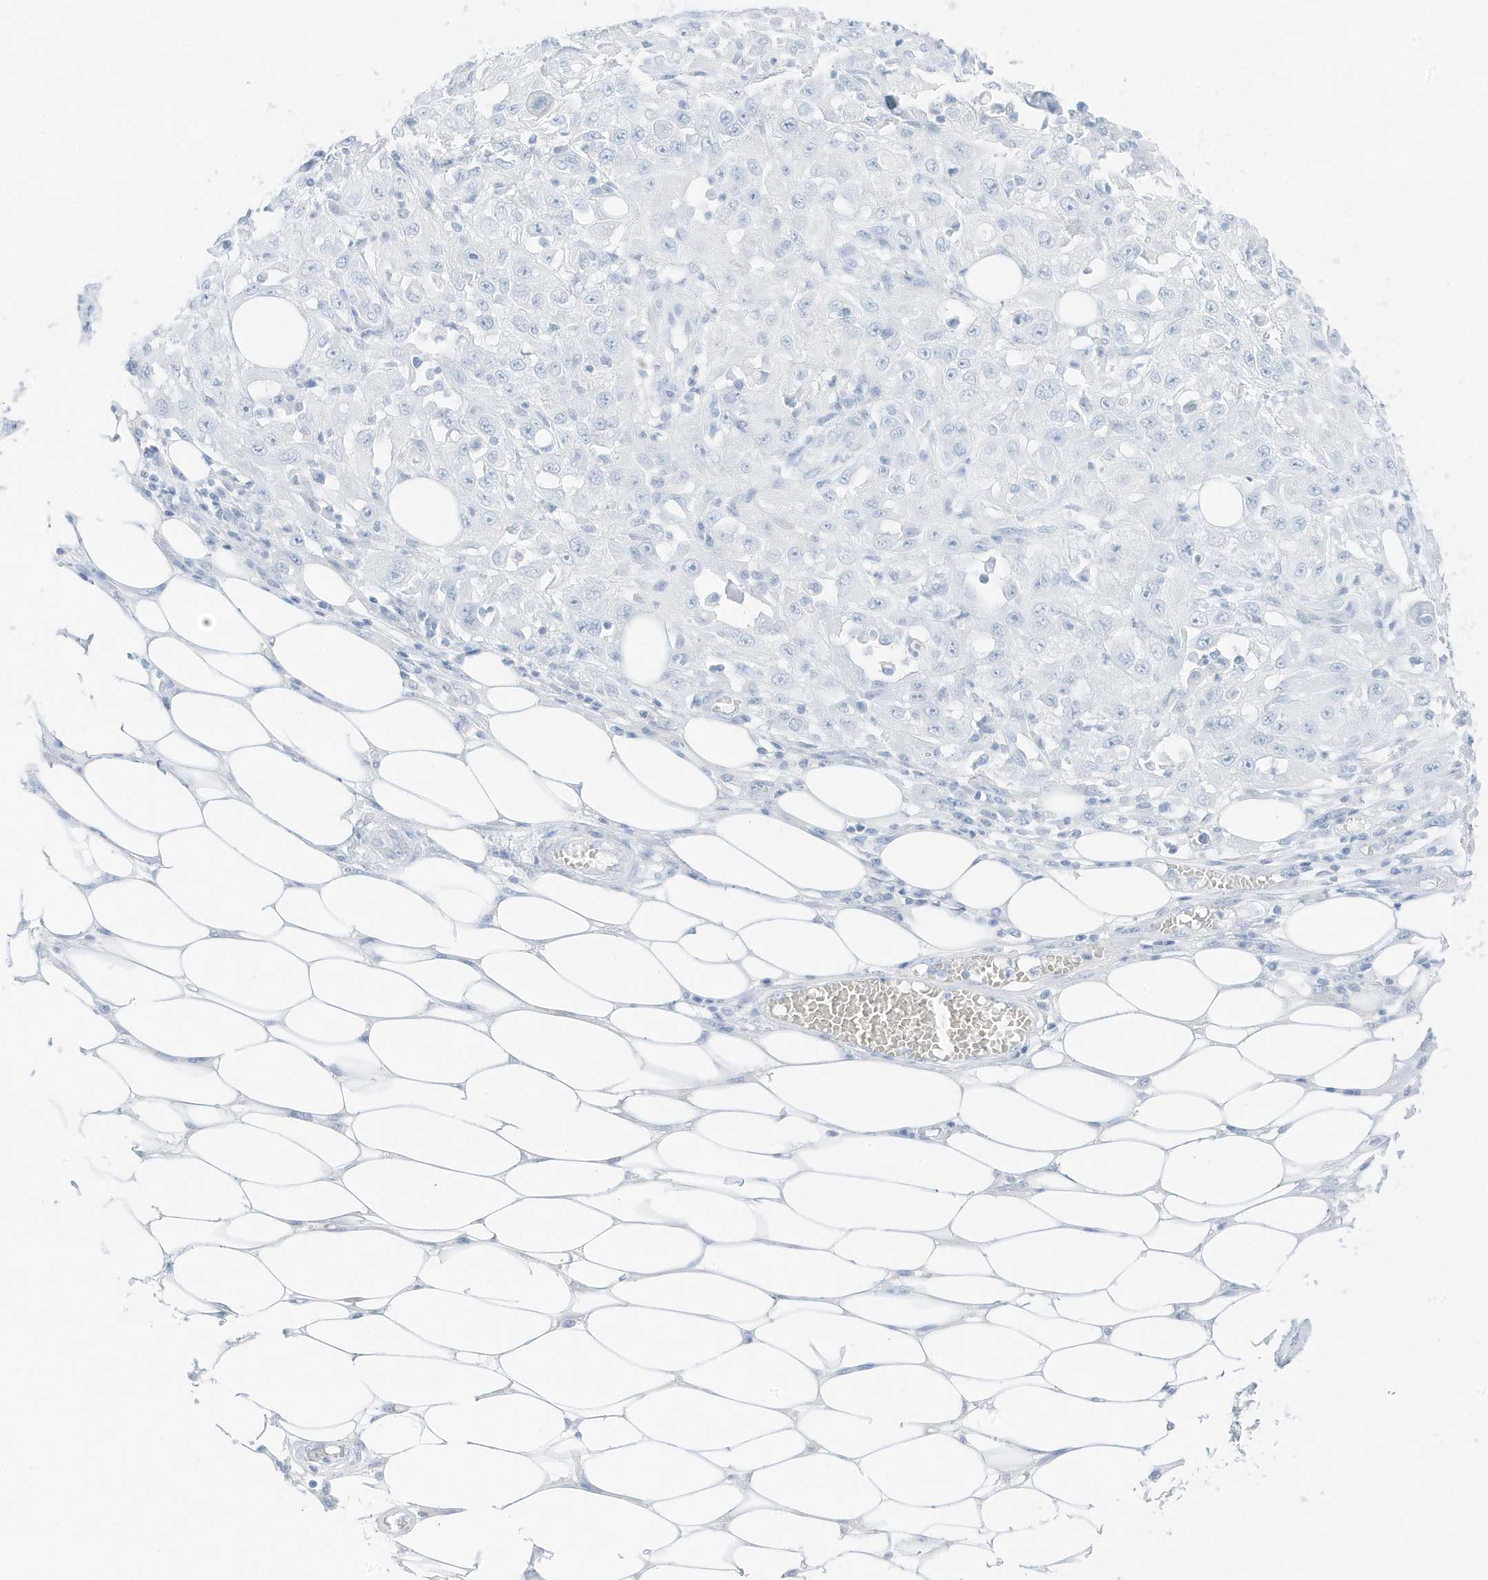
{"staining": {"intensity": "negative", "quantity": "none", "location": "none"}, "tissue": "skin cancer", "cell_type": "Tumor cells", "image_type": "cancer", "snomed": [{"axis": "morphology", "description": "Squamous cell carcinoma, NOS"}, {"axis": "morphology", "description": "Squamous cell carcinoma, metastatic, NOS"}, {"axis": "topography", "description": "Skin"}, {"axis": "topography", "description": "Lymph node"}], "caption": "IHC image of neoplastic tissue: skin cancer (metastatic squamous cell carcinoma) stained with DAB (3,3'-diaminobenzidine) reveals no significant protein staining in tumor cells.", "gene": "SLC22A13", "patient": {"sex": "male", "age": 75}}